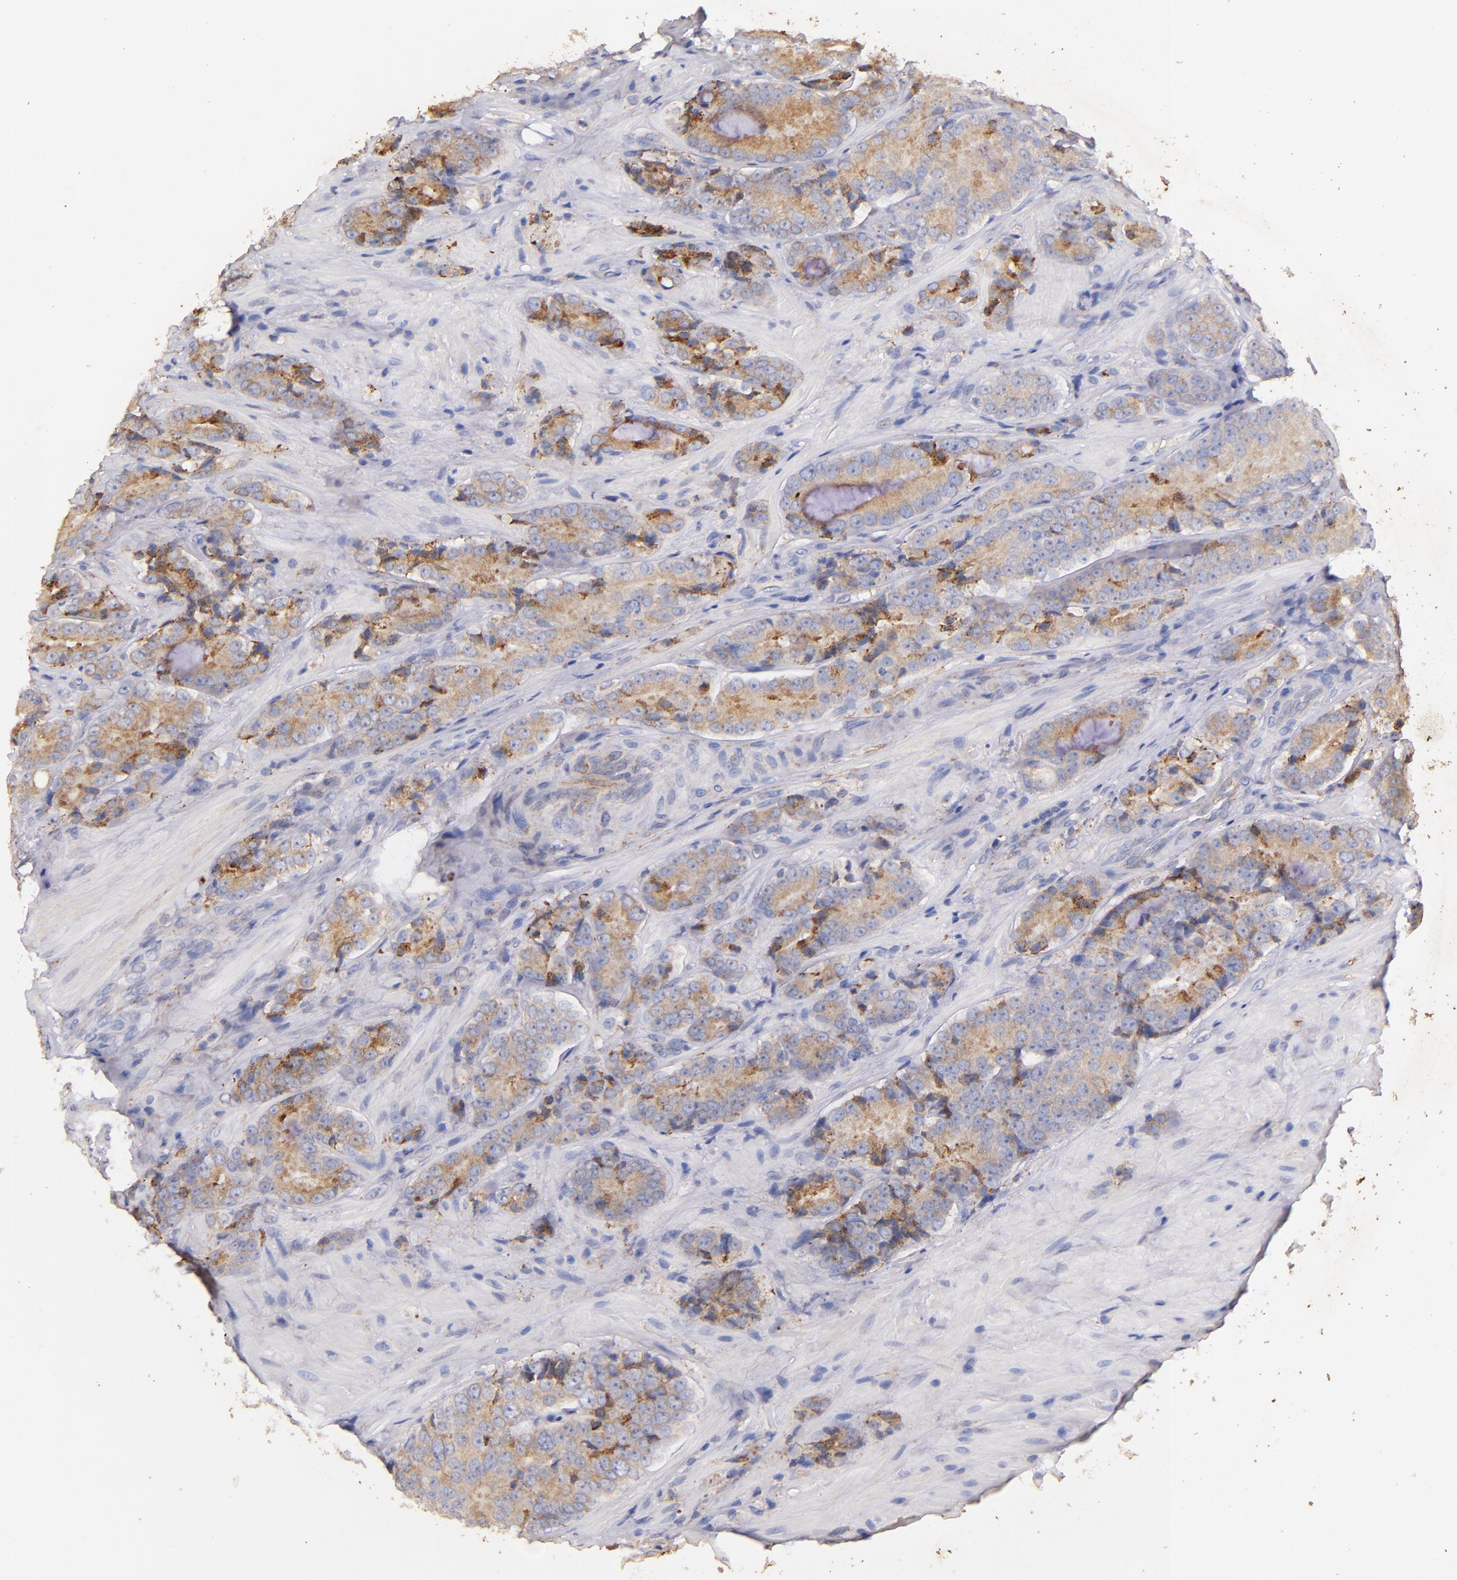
{"staining": {"intensity": "moderate", "quantity": ">75%", "location": "cytoplasmic/membranous"}, "tissue": "prostate cancer", "cell_type": "Tumor cells", "image_type": "cancer", "snomed": [{"axis": "morphology", "description": "Adenocarcinoma, High grade"}, {"axis": "topography", "description": "Prostate"}], "caption": "Immunohistochemistry histopathology image of neoplastic tissue: human prostate cancer stained using immunohistochemistry displays medium levels of moderate protein expression localized specifically in the cytoplasmic/membranous of tumor cells, appearing as a cytoplasmic/membranous brown color.", "gene": "RET", "patient": {"sex": "male", "age": 70}}